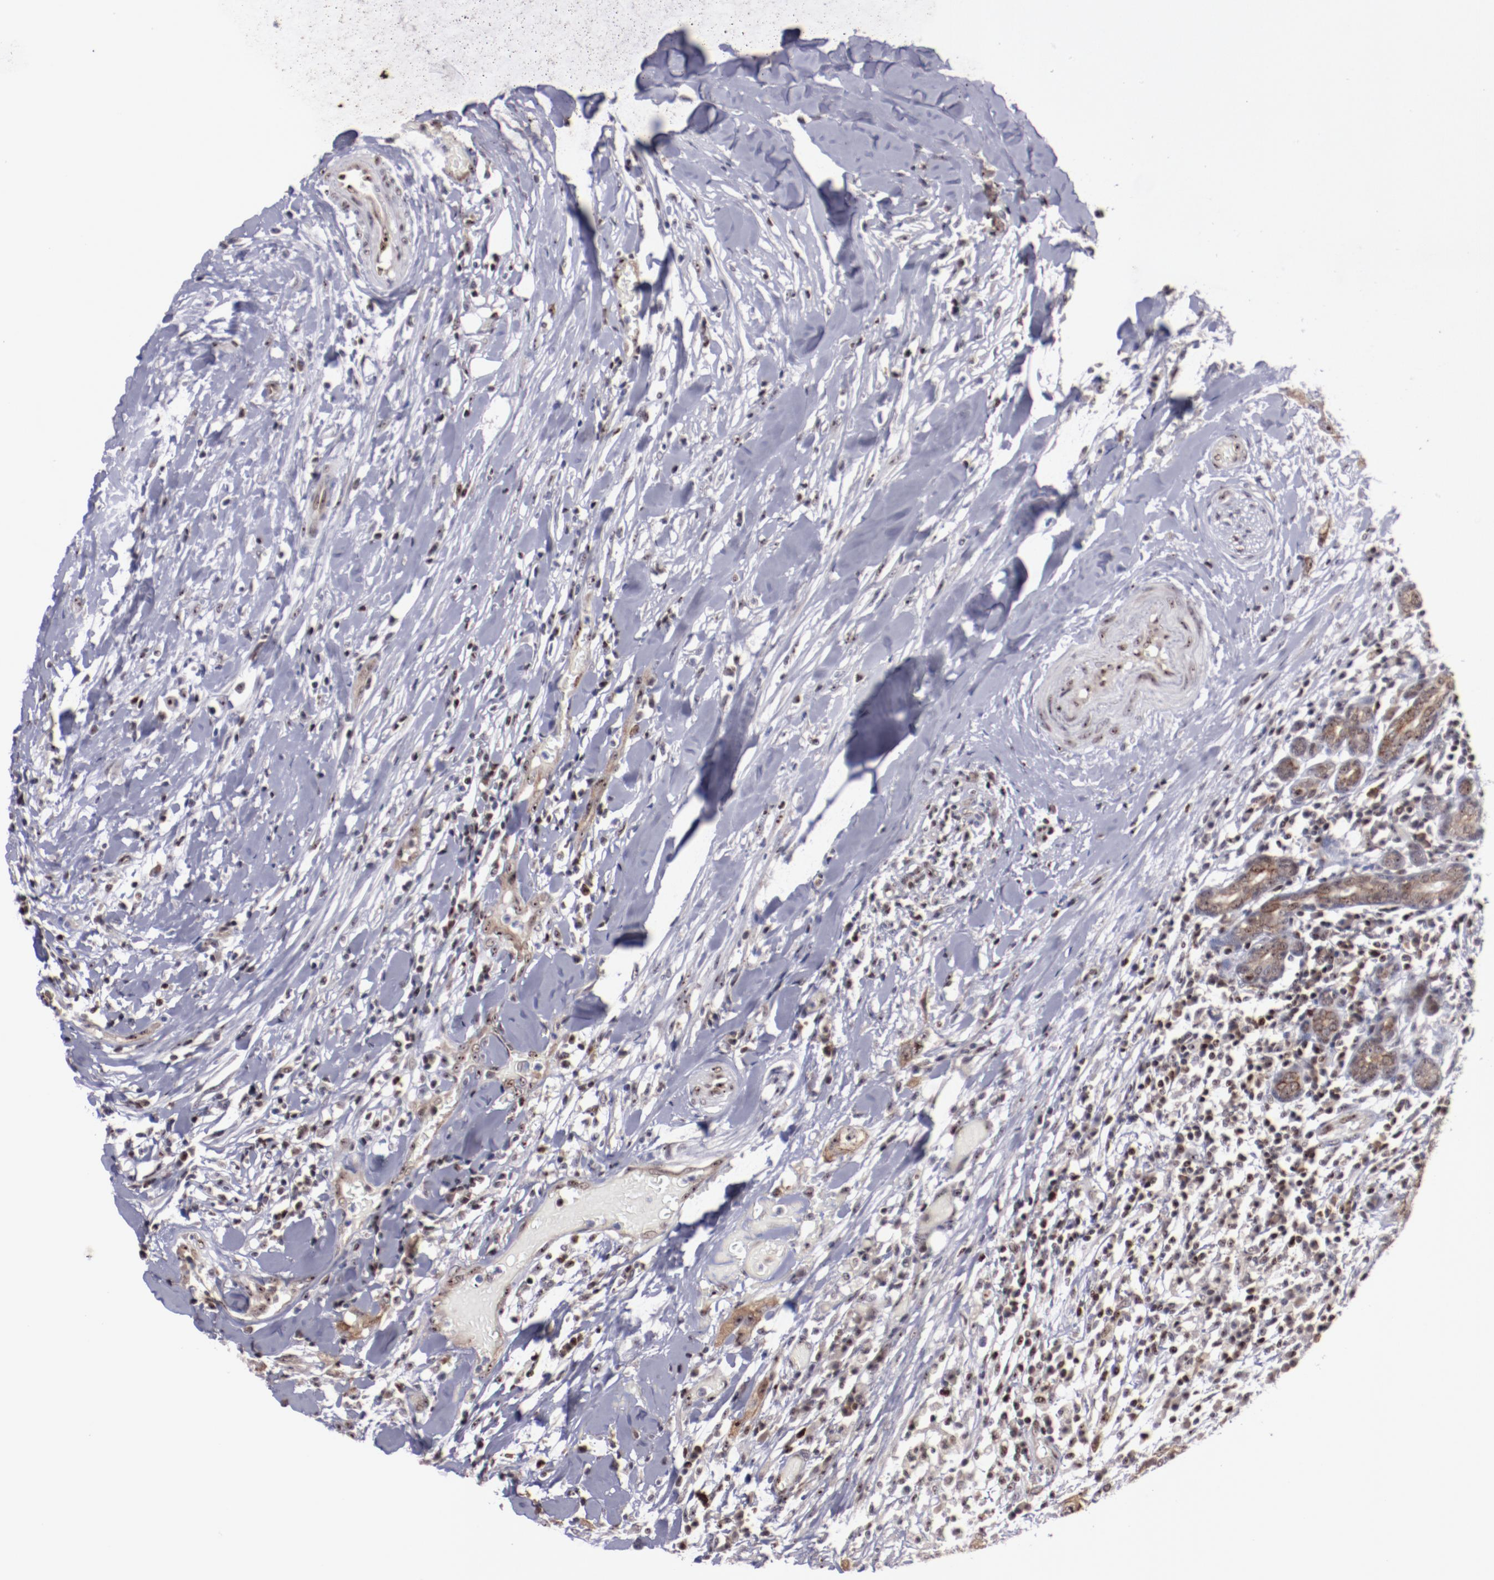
{"staining": {"intensity": "moderate", "quantity": "25%-75%", "location": "cytoplasmic/membranous,nuclear"}, "tissue": "head and neck cancer", "cell_type": "Tumor cells", "image_type": "cancer", "snomed": [{"axis": "morphology", "description": "Neoplasm, malignant, NOS"}, {"axis": "topography", "description": "Salivary gland"}, {"axis": "topography", "description": "Head-Neck"}], "caption": "Protein expression analysis of human neoplasm (malignant) (head and neck) reveals moderate cytoplasmic/membranous and nuclear positivity in approximately 25%-75% of tumor cells. Using DAB (3,3'-diaminobenzidine) (brown) and hematoxylin (blue) stains, captured at high magnification using brightfield microscopy.", "gene": "DDX24", "patient": {"sex": "male", "age": 43}}